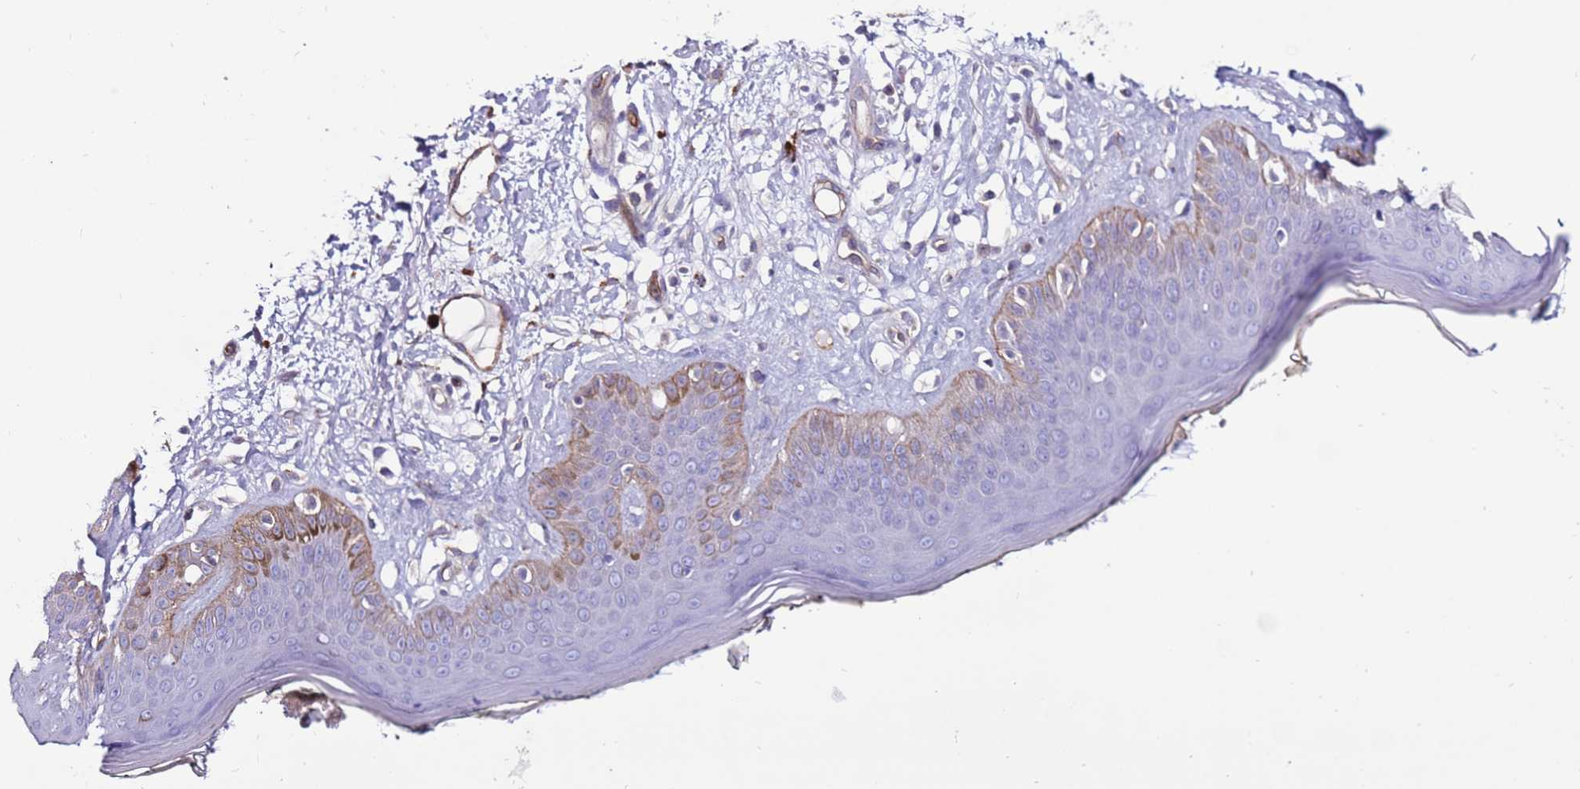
{"staining": {"intensity": "negative", "quantity": "none", "location": "none"}, "tissue": "skin", "cell_type": "Fibroblasts", "image_type": "normal", "snomed": [{"axis": "morphology", "description": "Normal tissue, NOS"}, {"axis": "topography", "description": "Skin"}], "caption": "Immunohistochemical staining of benign skin demonstrates no significant expression in fibroblasts.", "gene": "CLEC4M", "patient": {"sex": "female", "age": 64}}